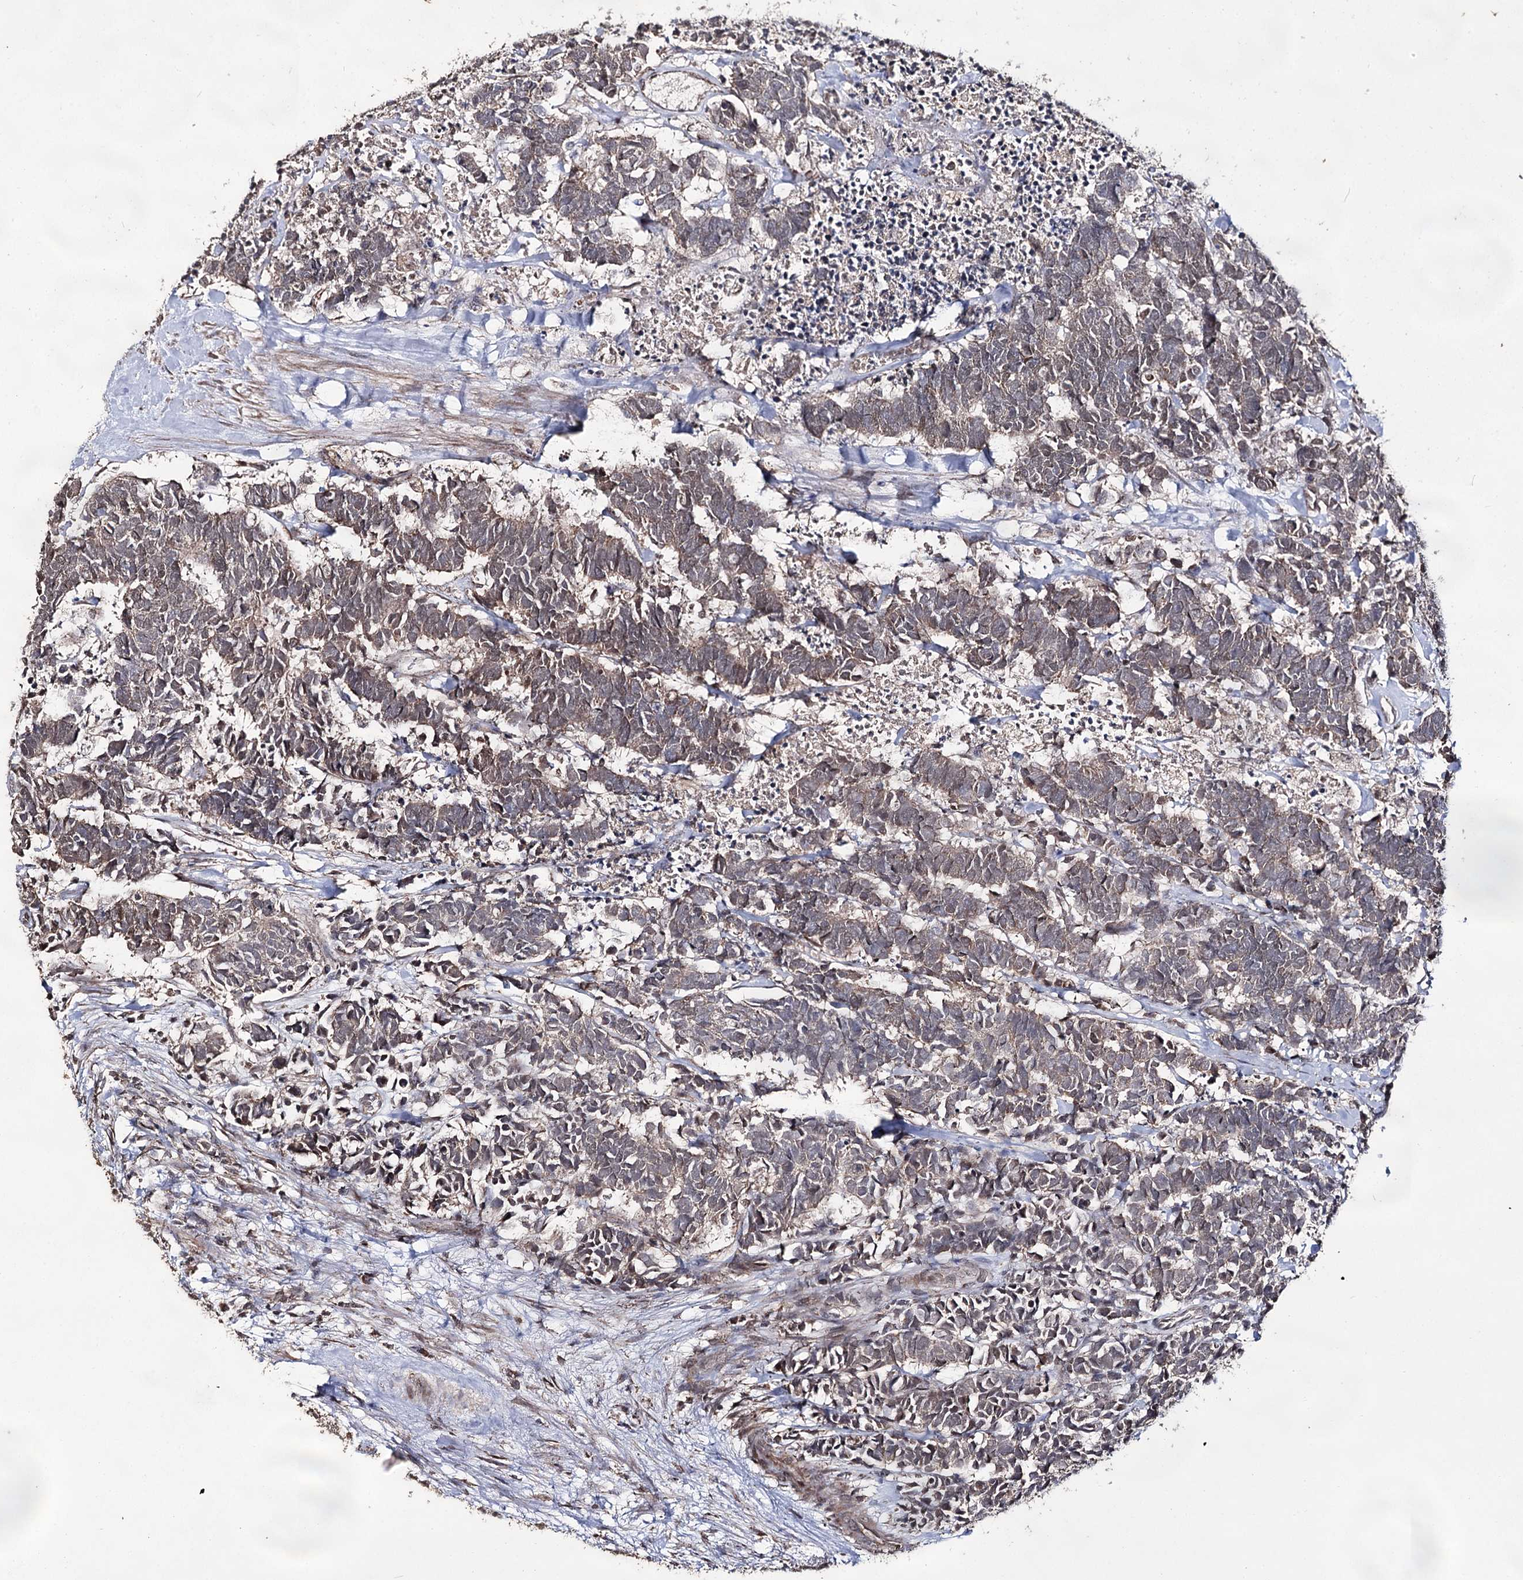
{"staining": {"intensity": "weak", "quantity": ">75%", "location": "cytoplasmic/membranous,nuclear"}, "tissue": "carcinoid", "cell_type": "Tumor cells", "image_type": "cancer", "snomed": [{"axis": "morphology", "description": "Carcinoma, NOS"}, {"axis": "morphology", "description": "Carcinoid, malignant, NOS"}, {"axis": "topography", "description": "Urinary bladder"}], "caption": "The immunohistochemical stain highlights weak cytoplasmic/membranous and nuclear expression in tumor cells of carcinoid tissue.", "gene": "ACTR6", "patient": {"sex": "male", "age": 57}}